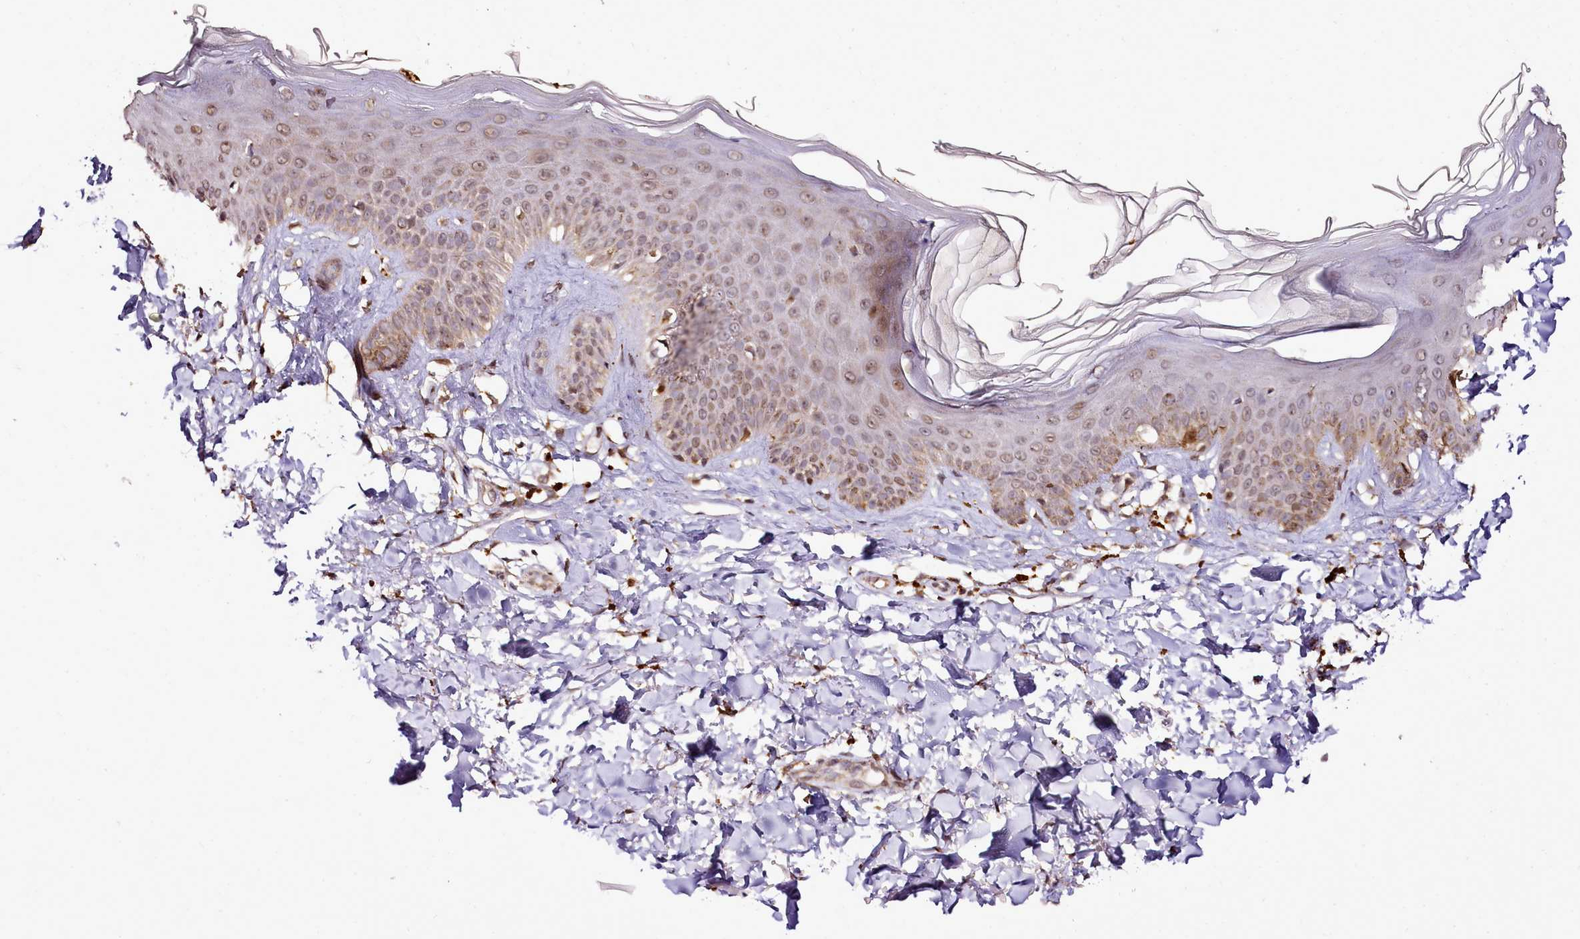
{"staining": {"intensity": "moderate", "quantity": ">75%", "location": "cytoplasmic/membranous,nuclear"}, "tissue": "skin", "cell_type": "Fibroblasts", "image_type": "normal", "snomed": [{"axis": "morphology", "description": "Normal tissue, NOS"}, {"axis": "topography", "description": "Skin"}], "caption": "Human skin stained for a protein (brown) exhibits moderate cytoplasmic/membranous,nuclear positive positivity in about >75% of fibroblasts.", "gene": "EDIL3", "patient": {"sex": "male", "age": 52}}